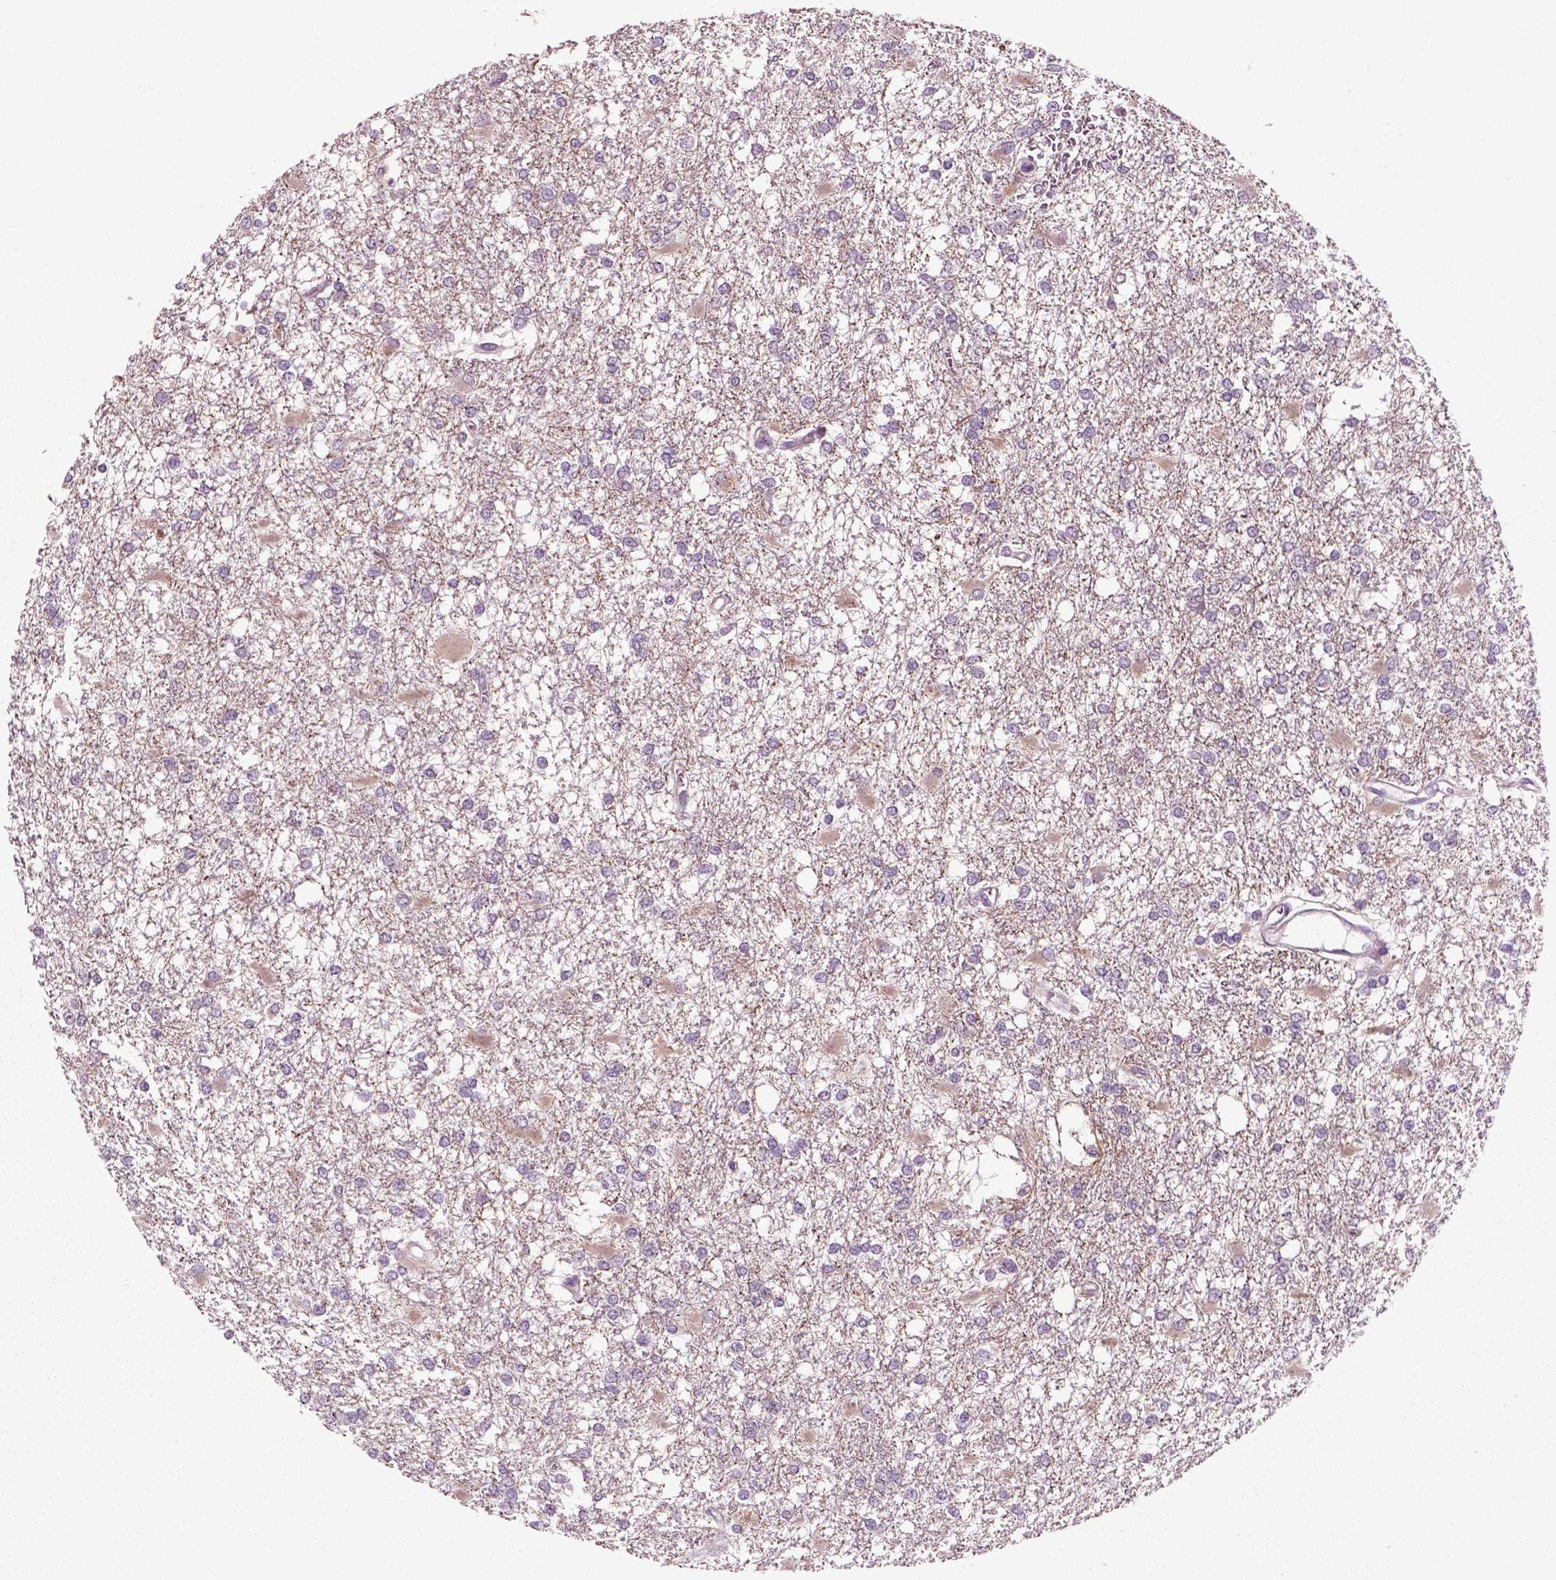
{"staining": {"intensity": "negative", "quantity": "none", "location": "none"}, "tissue": "glioma", "cell_type": "Tumor cells", "image_type": "cancer", "snomed": [{"axis": "morphology", "description": "Glioma, malignant, High grade"}, {"axis": "topography", "description": "Cerebral cortex"}], "caption": "DAB immunohistochemical staining of human glioma shows no significant positivity in tumor cells.", "gene": "RND2", "patient": {"sex": "male", "age": 79}}